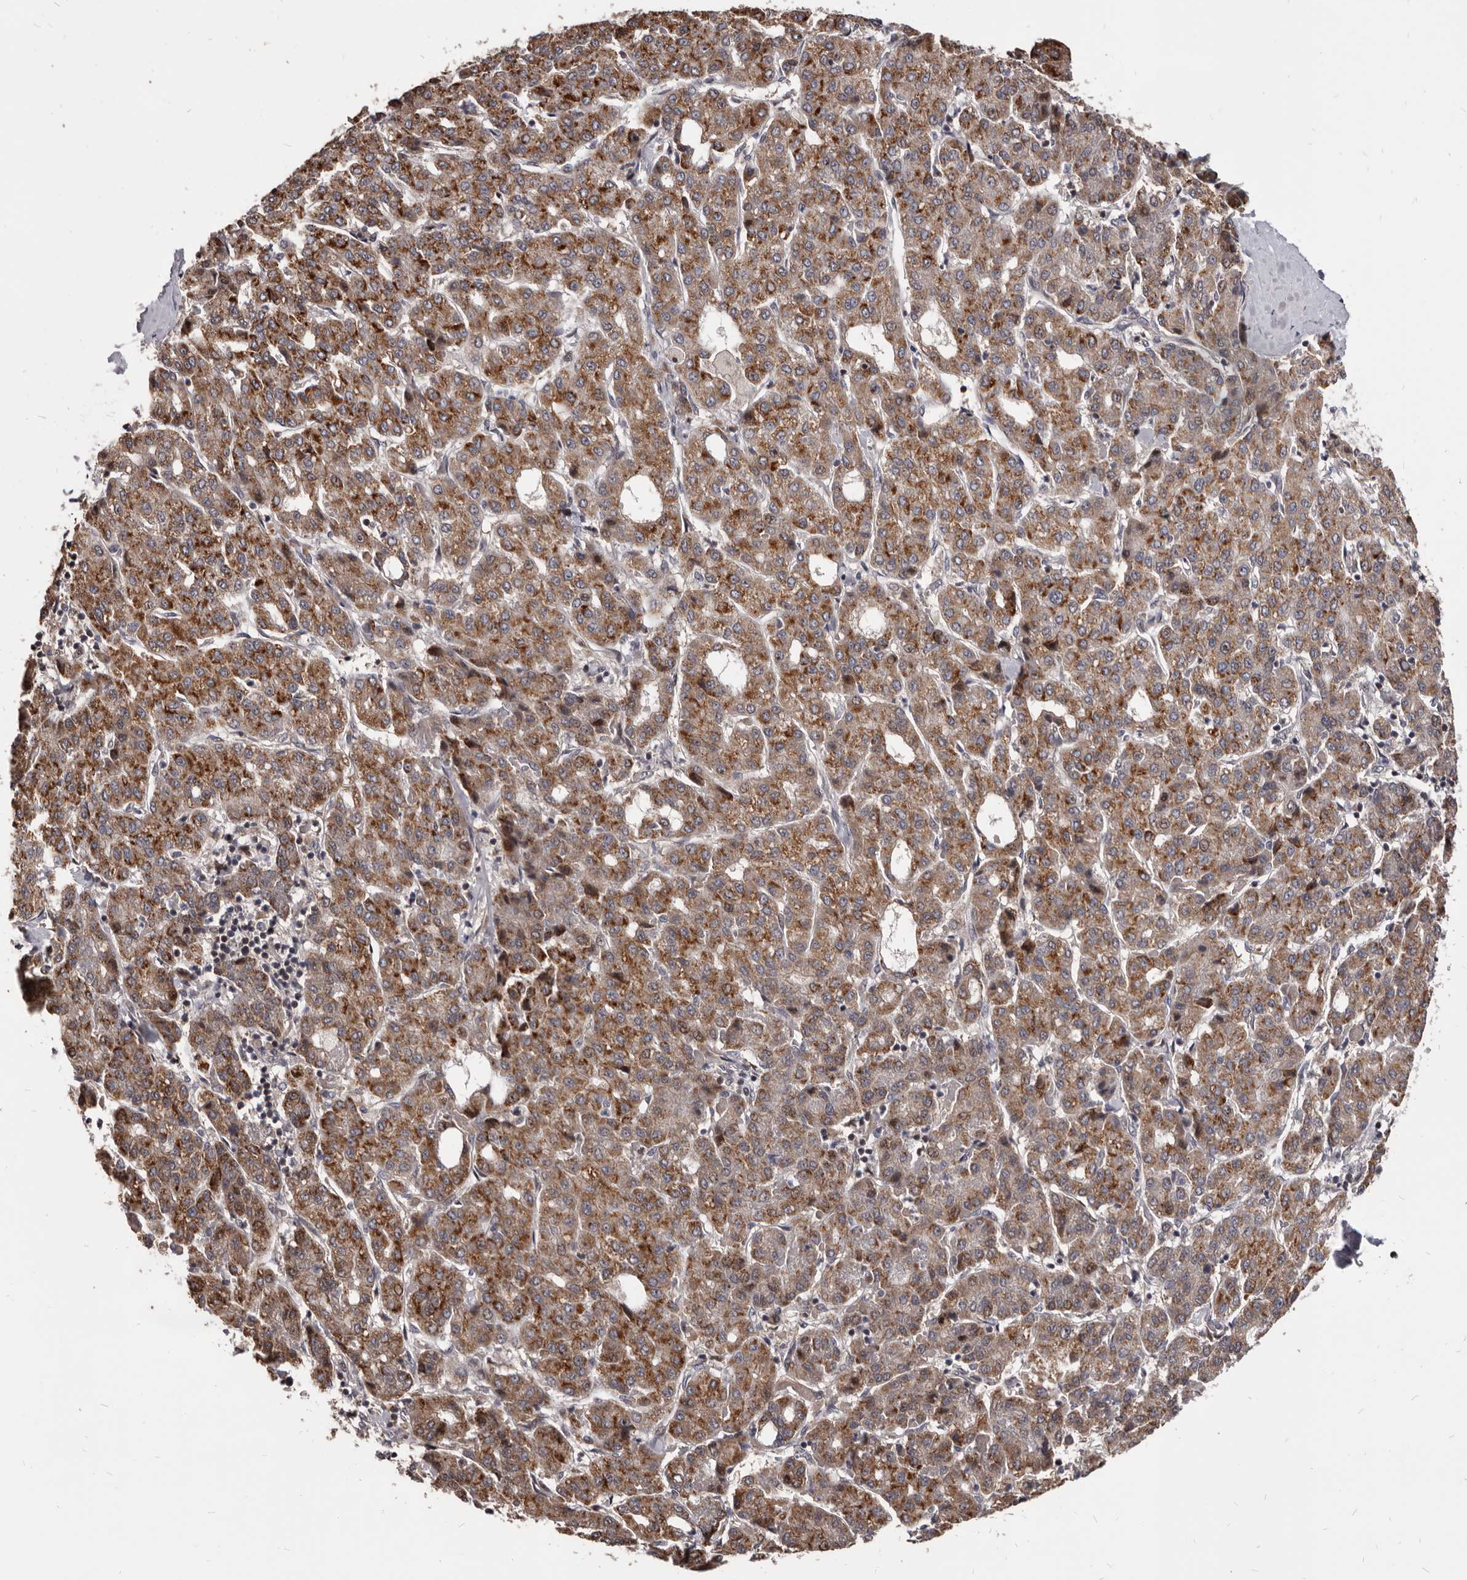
{"staining": {"intensity": "moderate", "quantity": ">75%", "location": "cytoplasmic/membranous"}, "tissue": "liver cancer", "cell_type": "Tumor cells", "image_type": "cancer", "snomed": [{"axis": "morphology", "description": "Carcinoma, Hepatocellular, NOS"}, {"axis": "topography", "description": "Liver"}], "caption": "There is medium levels of moderate cytoplasmic/membranous positivity in tumor cells of liver cancer, as demonstrated by immunohistochemical staining (brown color).", "gene": "MAP3K14", "patient": {"sex": "male", "age": 65}}